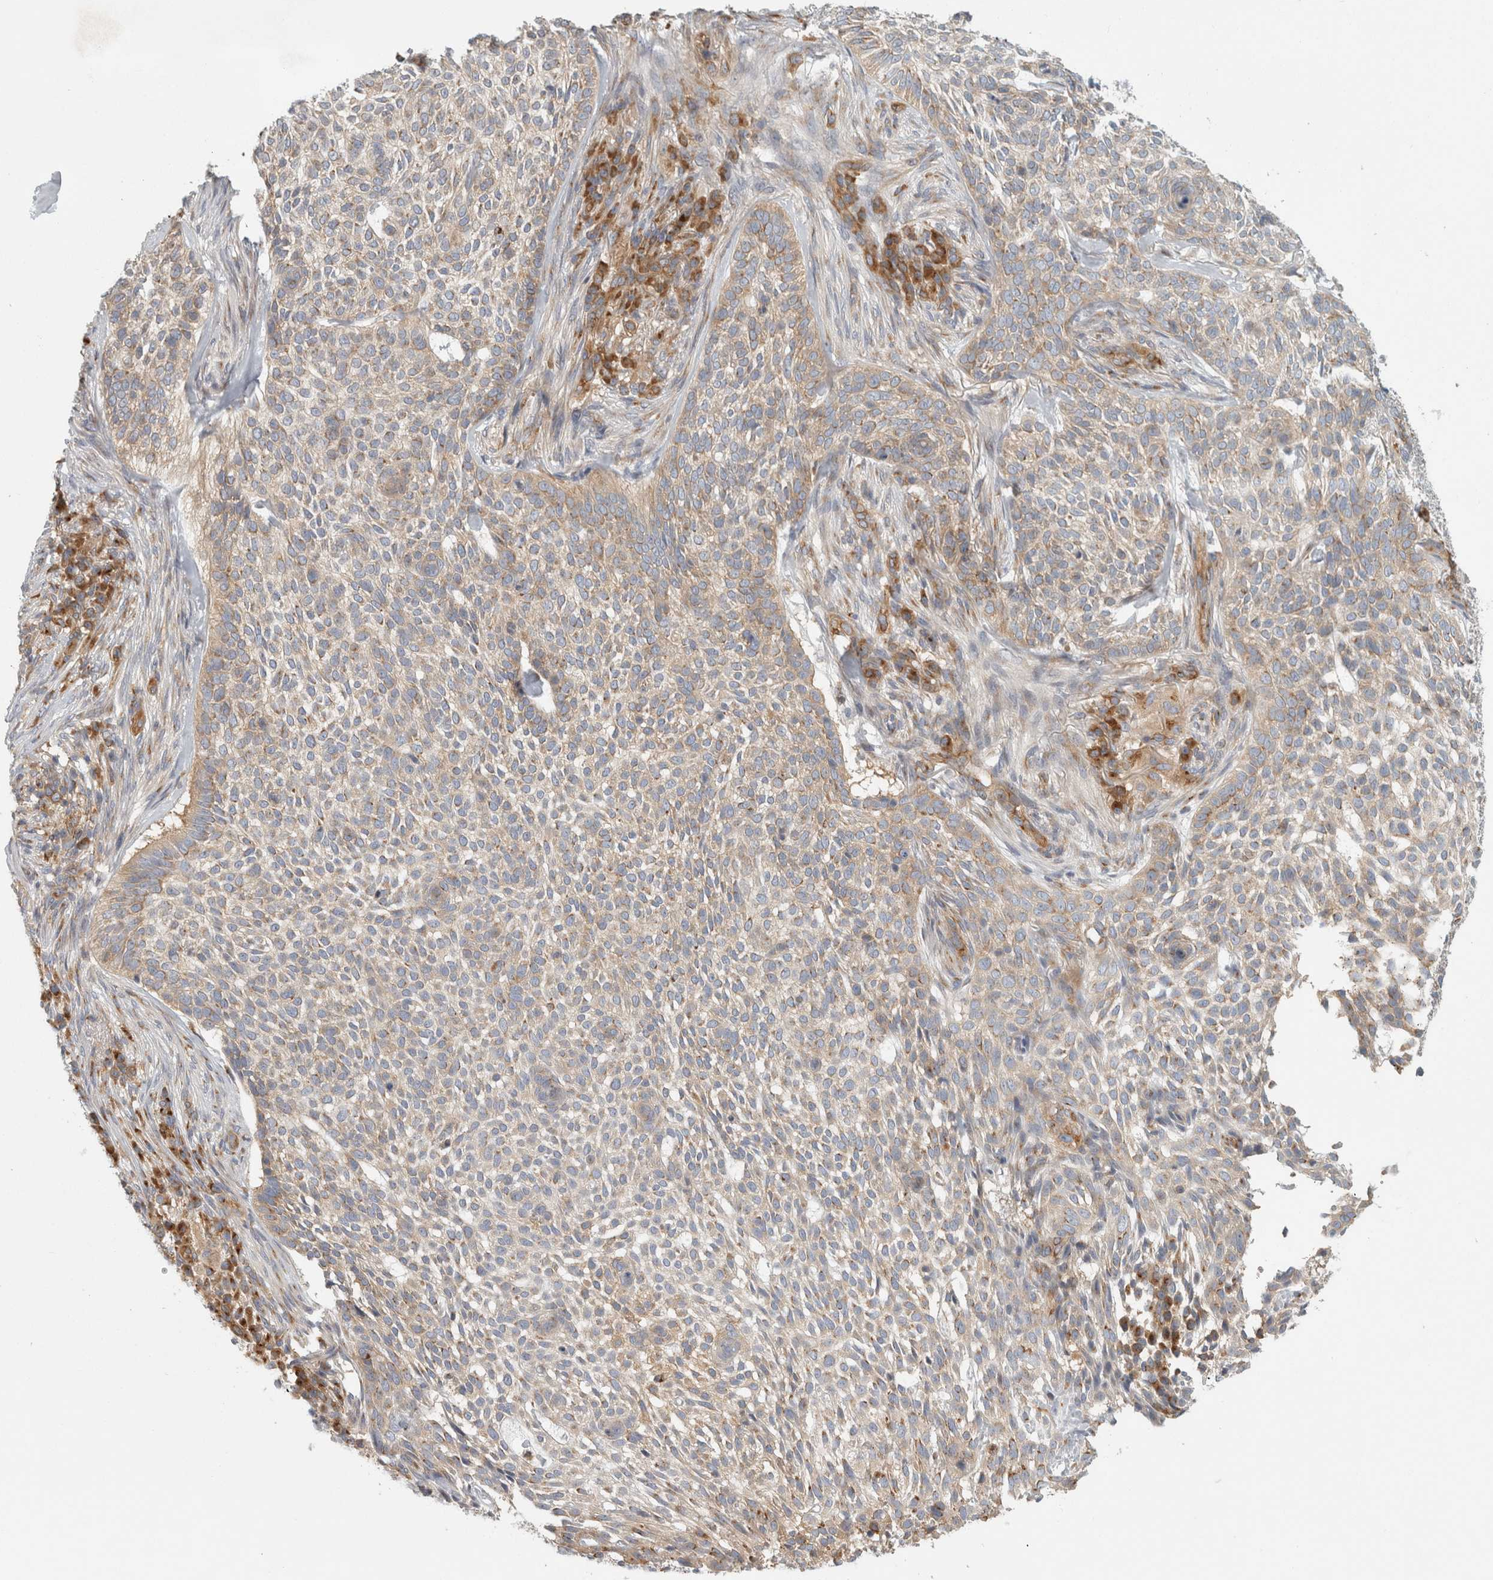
{"staining": {"intensity": "weak", "quantity": "25%-75%", "location": "cytoplasmic/membranous"}, "tissue": "skin cancer", "cell_type": "Tumor cells", "image_type": "cancer", "snomed": [{"axis": "morphology", "description": "Basal cell carcinoma"}, {"axis": "topography", "description": "Skin"}], "caption": "Immunohistochemistry of skin cancer demonstrates low levels of weak cytoplasmic/membranous positivity in approximately 25%-75% of tumor cells.", "gene": "PEX6", "patient": {"sex": "female", "age": 64}}